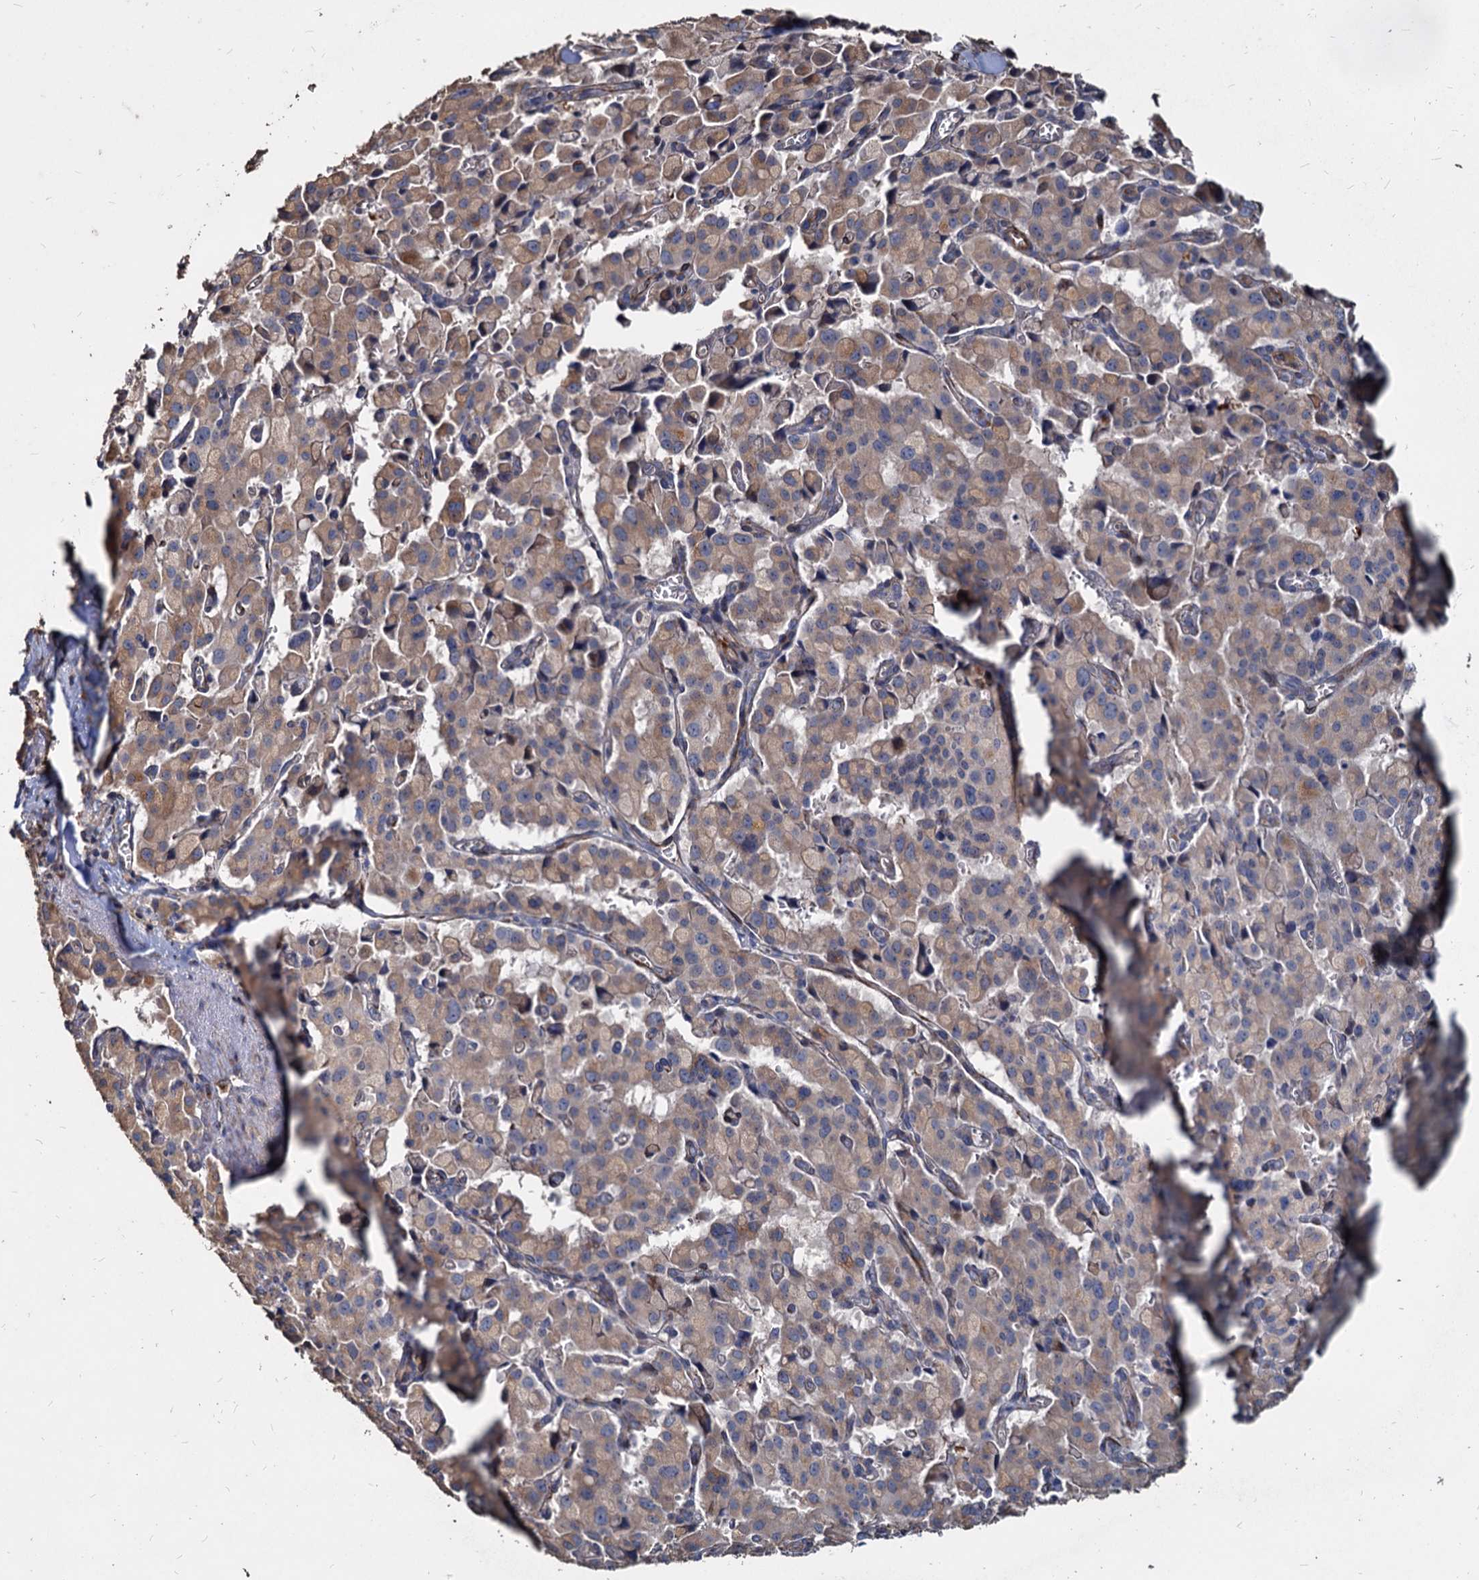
{"staining": {"intensity": "weak", "quantity": "25%-75%", "location": "cytoplasmic/membranous"}, "tissue": "pancreatic cancer", "cell_type": "Tumor cells", "image_type": "cancer", "snomed": [{"axis": "morphology", "description": "Adenocarcinoma, NOS"}, {"axis": "topography", "description": "Pancreas"}], "caption": "Pancreatic adenocarcinoma stained for a protein (brown) reveals weak cytoplasmic/membranous positive staining in about 25%-75% of tumor cells.", "gene": "DEPDC4", "patient": {"sex": "male", "age": 65}}